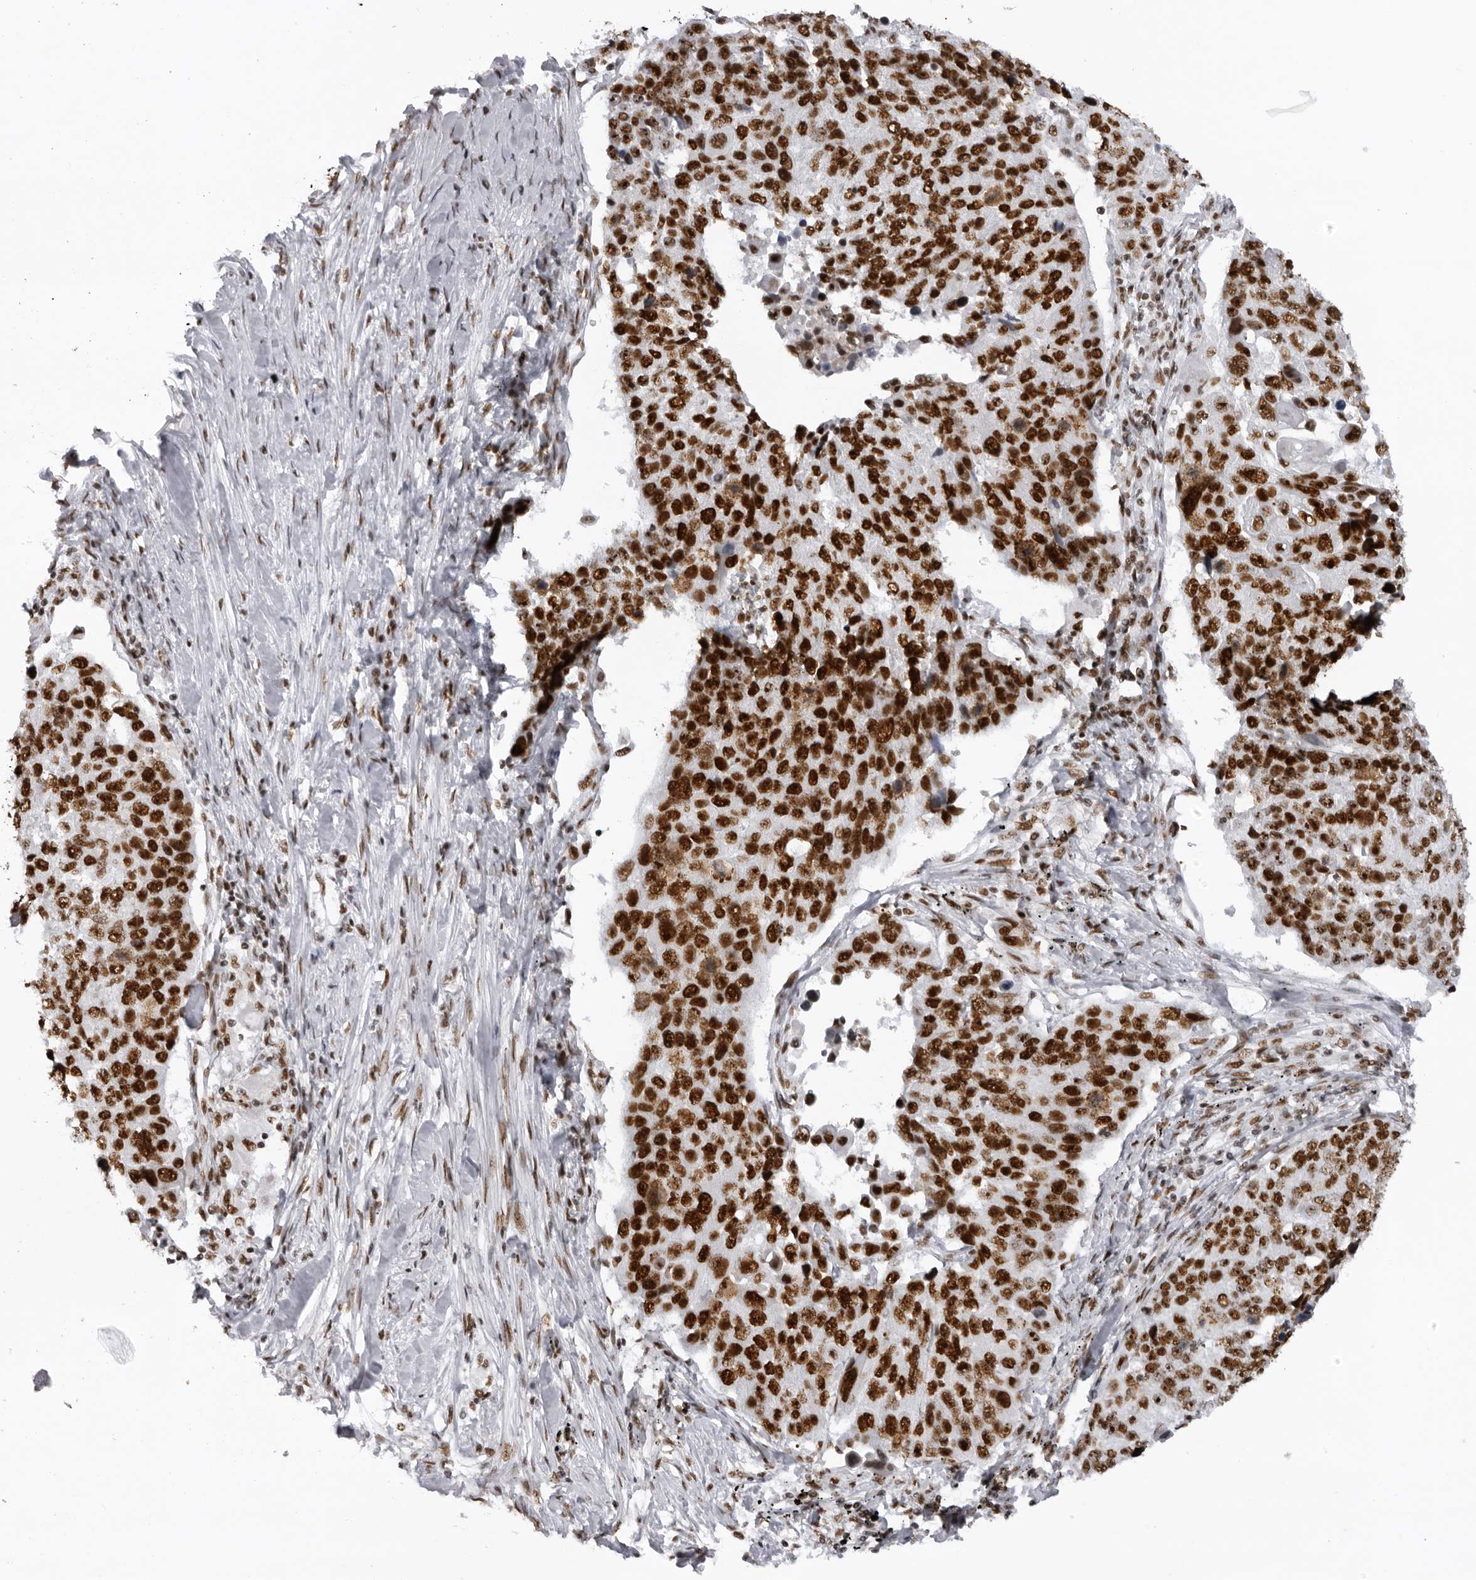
{"staining": {"intensity": "strong", "quantity": ">75%", "location": "nuclear"}, "tissue": "lung cancer", "cell_type": "Tumor cells", "image_type": "cancer", "snomed": [{"axis": "morphology", "description": "Squamous cell carcinoma, NOS"}, {"axis": "topography", "description": "Lung"}], "caption": "Immunohistochemistry photomicrograph of neoplastic tissue: squamous cell carcinoma (lung) stained using IHC demonstrates high levels of strong protein expression localized specifically in the nuclear of tumor cells, appearing as a nuclear brown color.", "gene": "DHX9", "patient": {"sex": "male", "age": 66}}